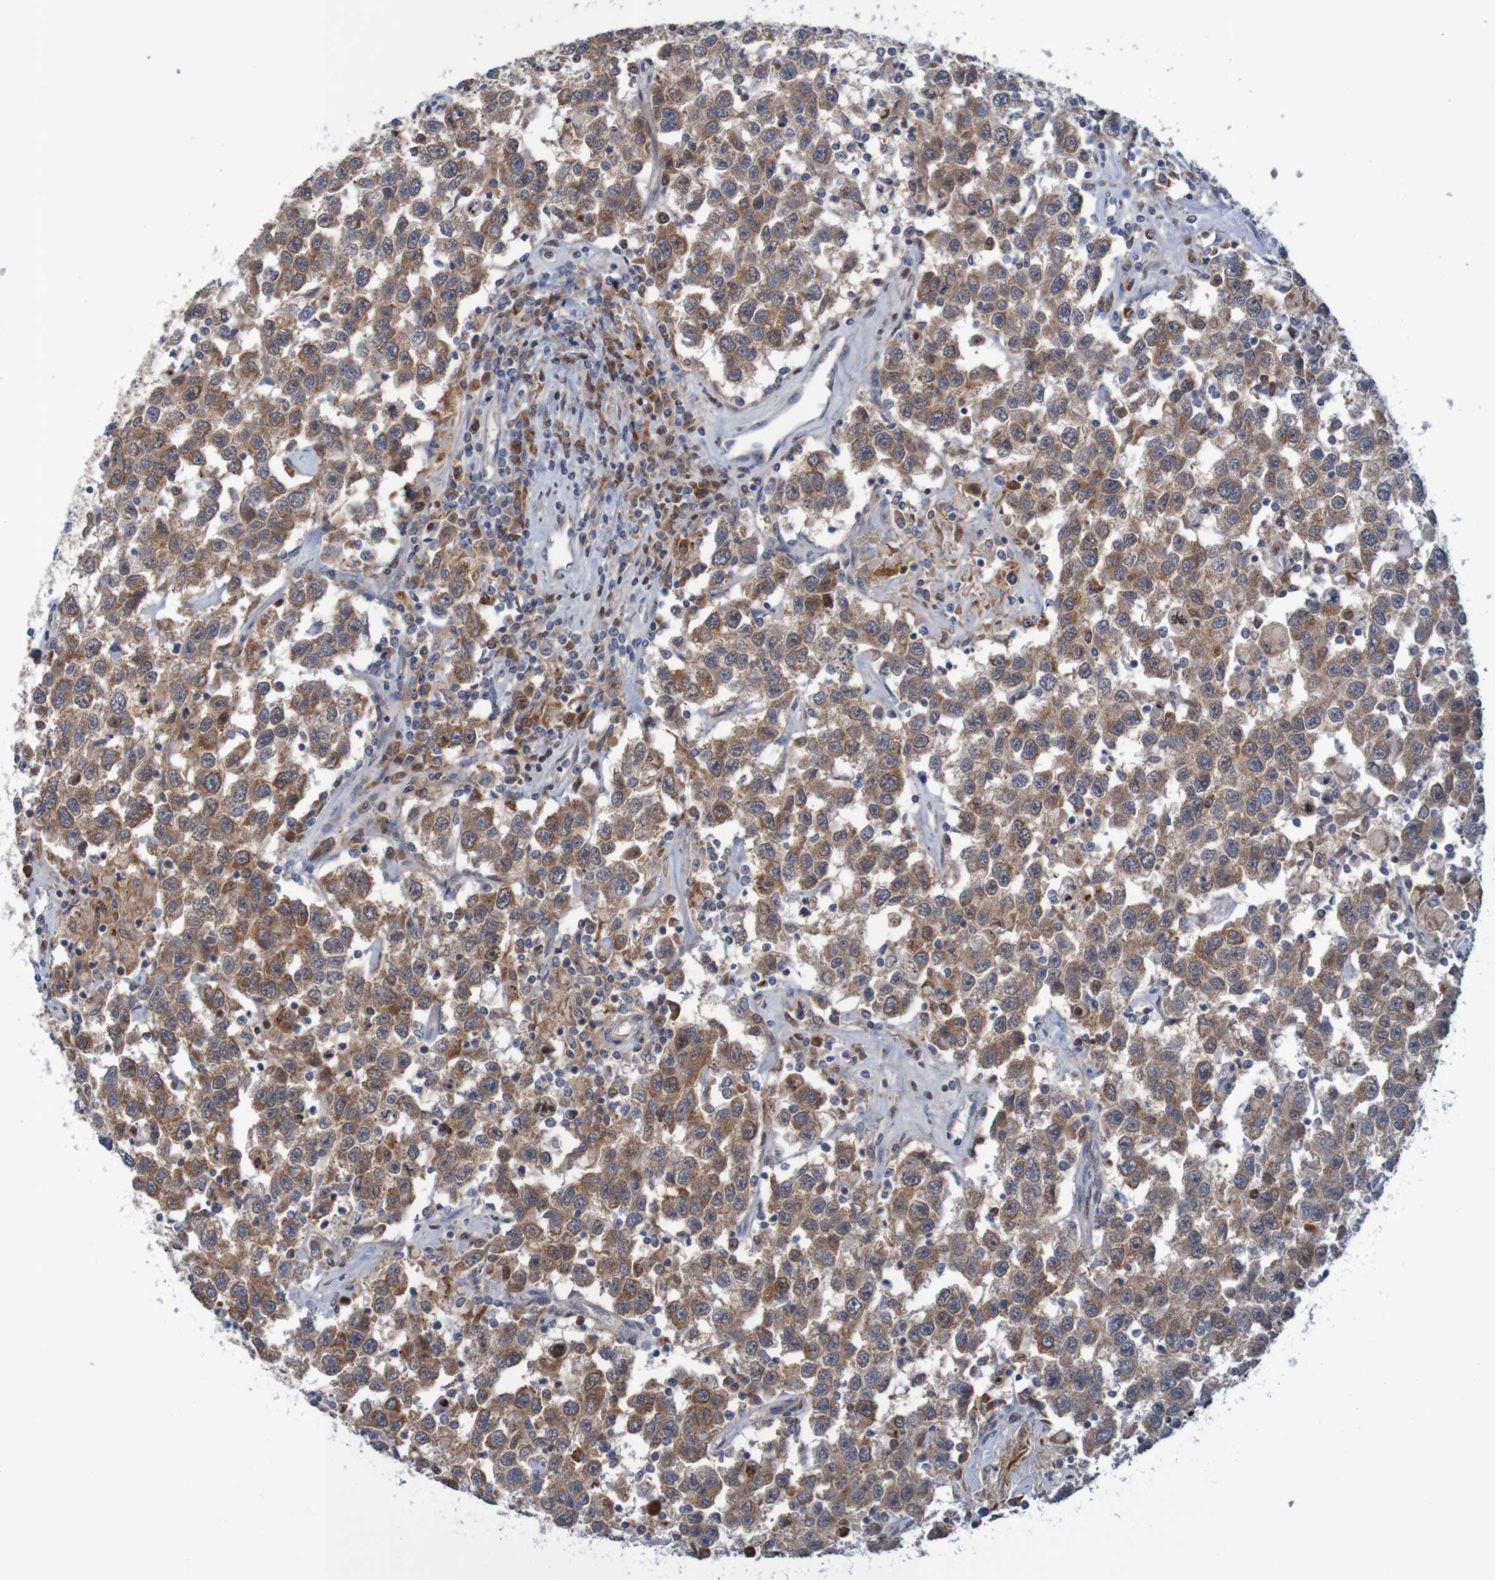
{"staining": {"intensity": "moderate", "quantity": ">75%", "location": "cytoplasmic/membranous"}, "tissue": "testis cancer", "cell_type": "Tumor cells", "image_type": "cancer", "snomed": [{"axis": "morphology", "description": "Seminoma, NOS"}, {"axis": "topography", "description": "Testis"}], "caption": "Immunohistochemistry (IHC) staining of testis cancer, which exhibits medium levels of moderate cytoplasmic/membranous expression in about >75% of tumor cells indicating moderate cytoplasmic/membranous protein positivity. The staining was performed using DAB (3,3'-diaminobenzidine) (brown) for protein detection and nuclei were counterstained in hematoxylin (blue).", "gene": "NAV2", "patient": {"sex": "male", "age": 41}}